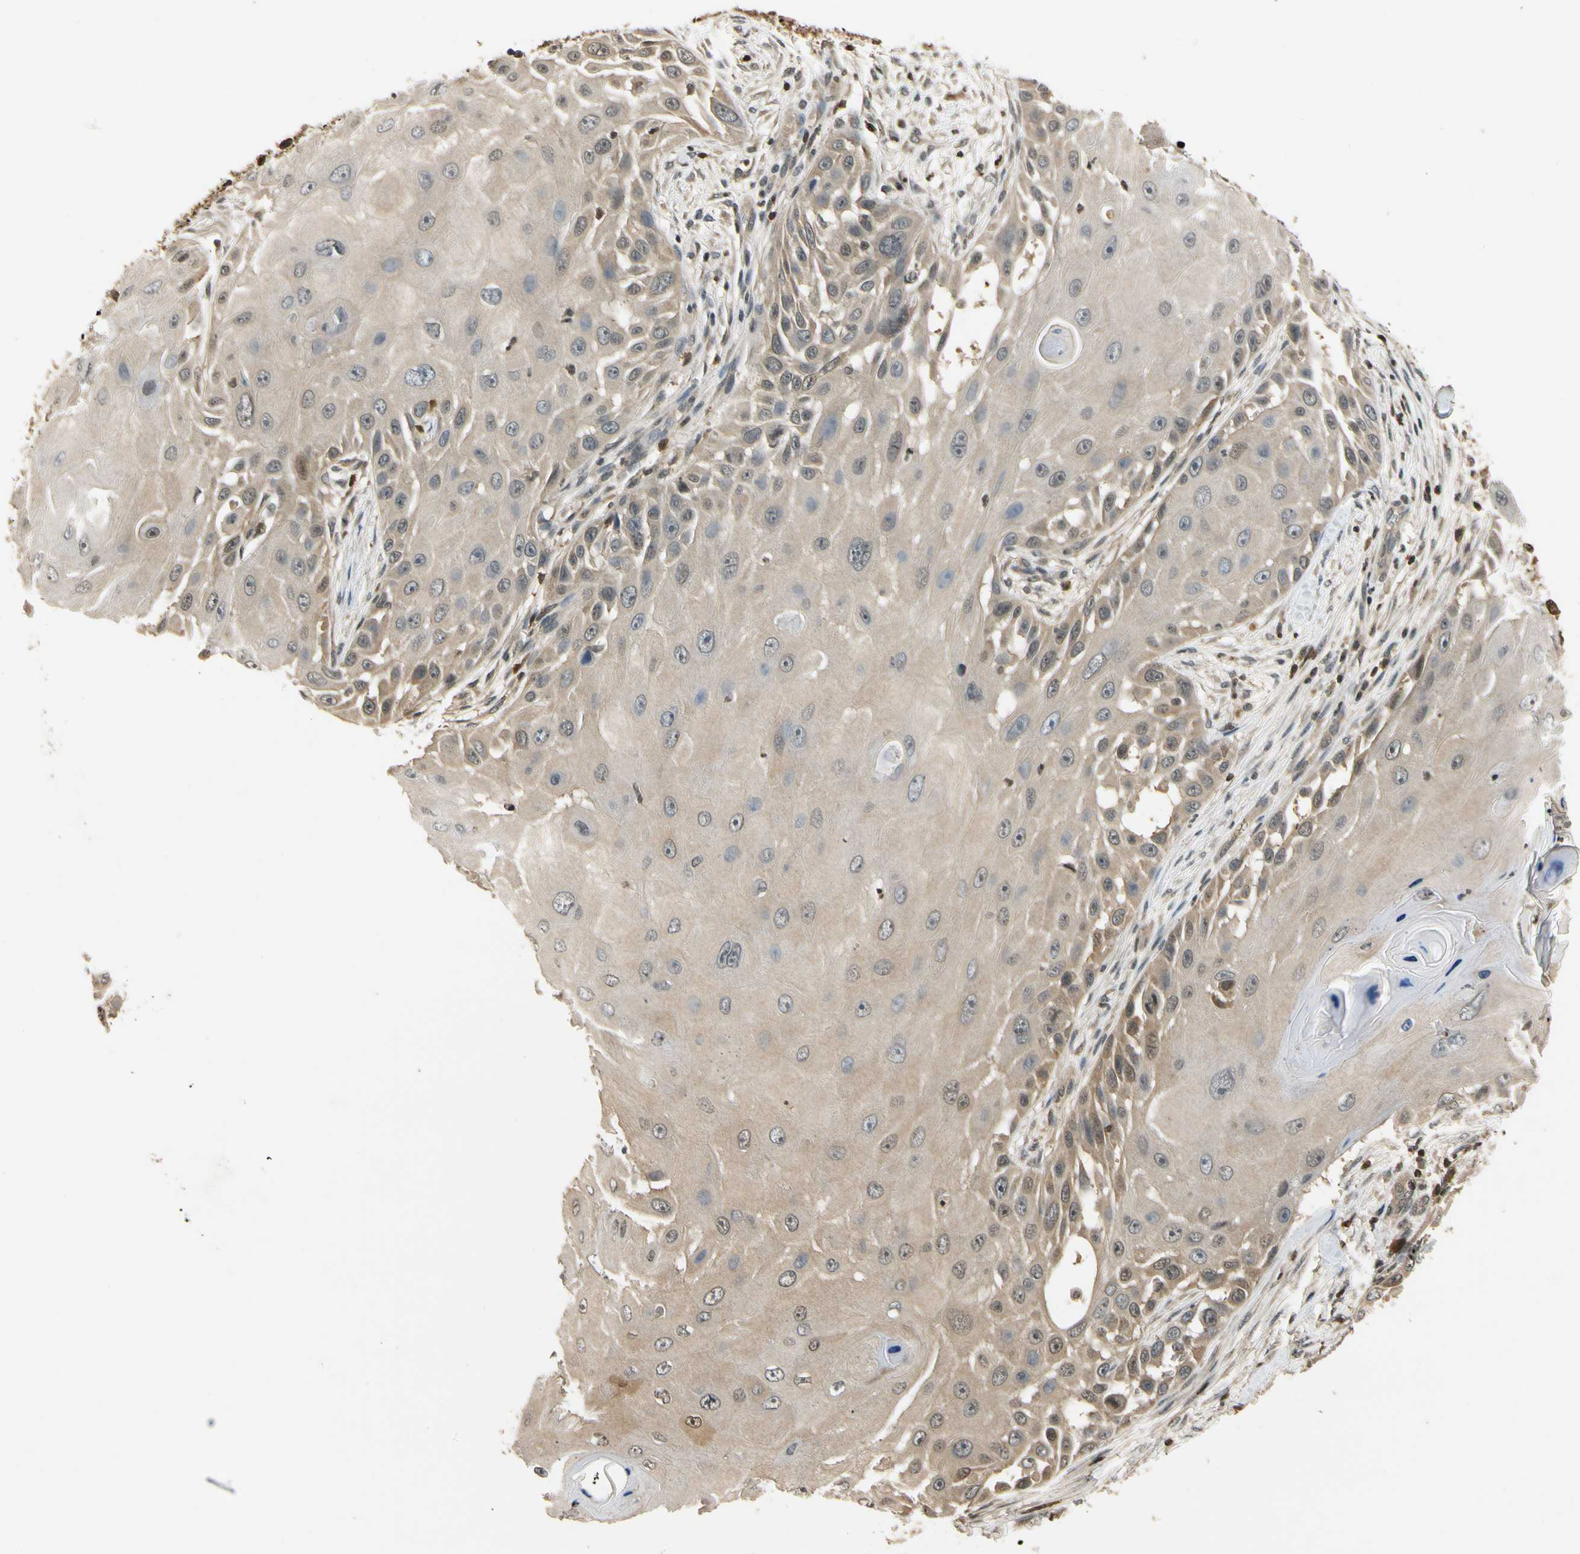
{"staining": {"intensity": "weak", "quantity": ">75%", "location": "cytoplasmic/membranous"}, "tissue": "skin cancer", "cell_type": "Tumor cells", "image_type": "cancer", "snomed": [{"axis": "morphology", "description": "Squamous cell carcinoma, NOS"}, {"axis": "topography", "description": "Skin"}], "caption": "DAB (3,3'-diaminobenzidine) immunohistochemical staining of human skin cancer (squamous cell carcinoma) displays weak cytoplasmic/membranous protein expression in approximately >75% of tumor cells.", "gene": "SOD1", "patient": {"sex": "female", "age": 44}}